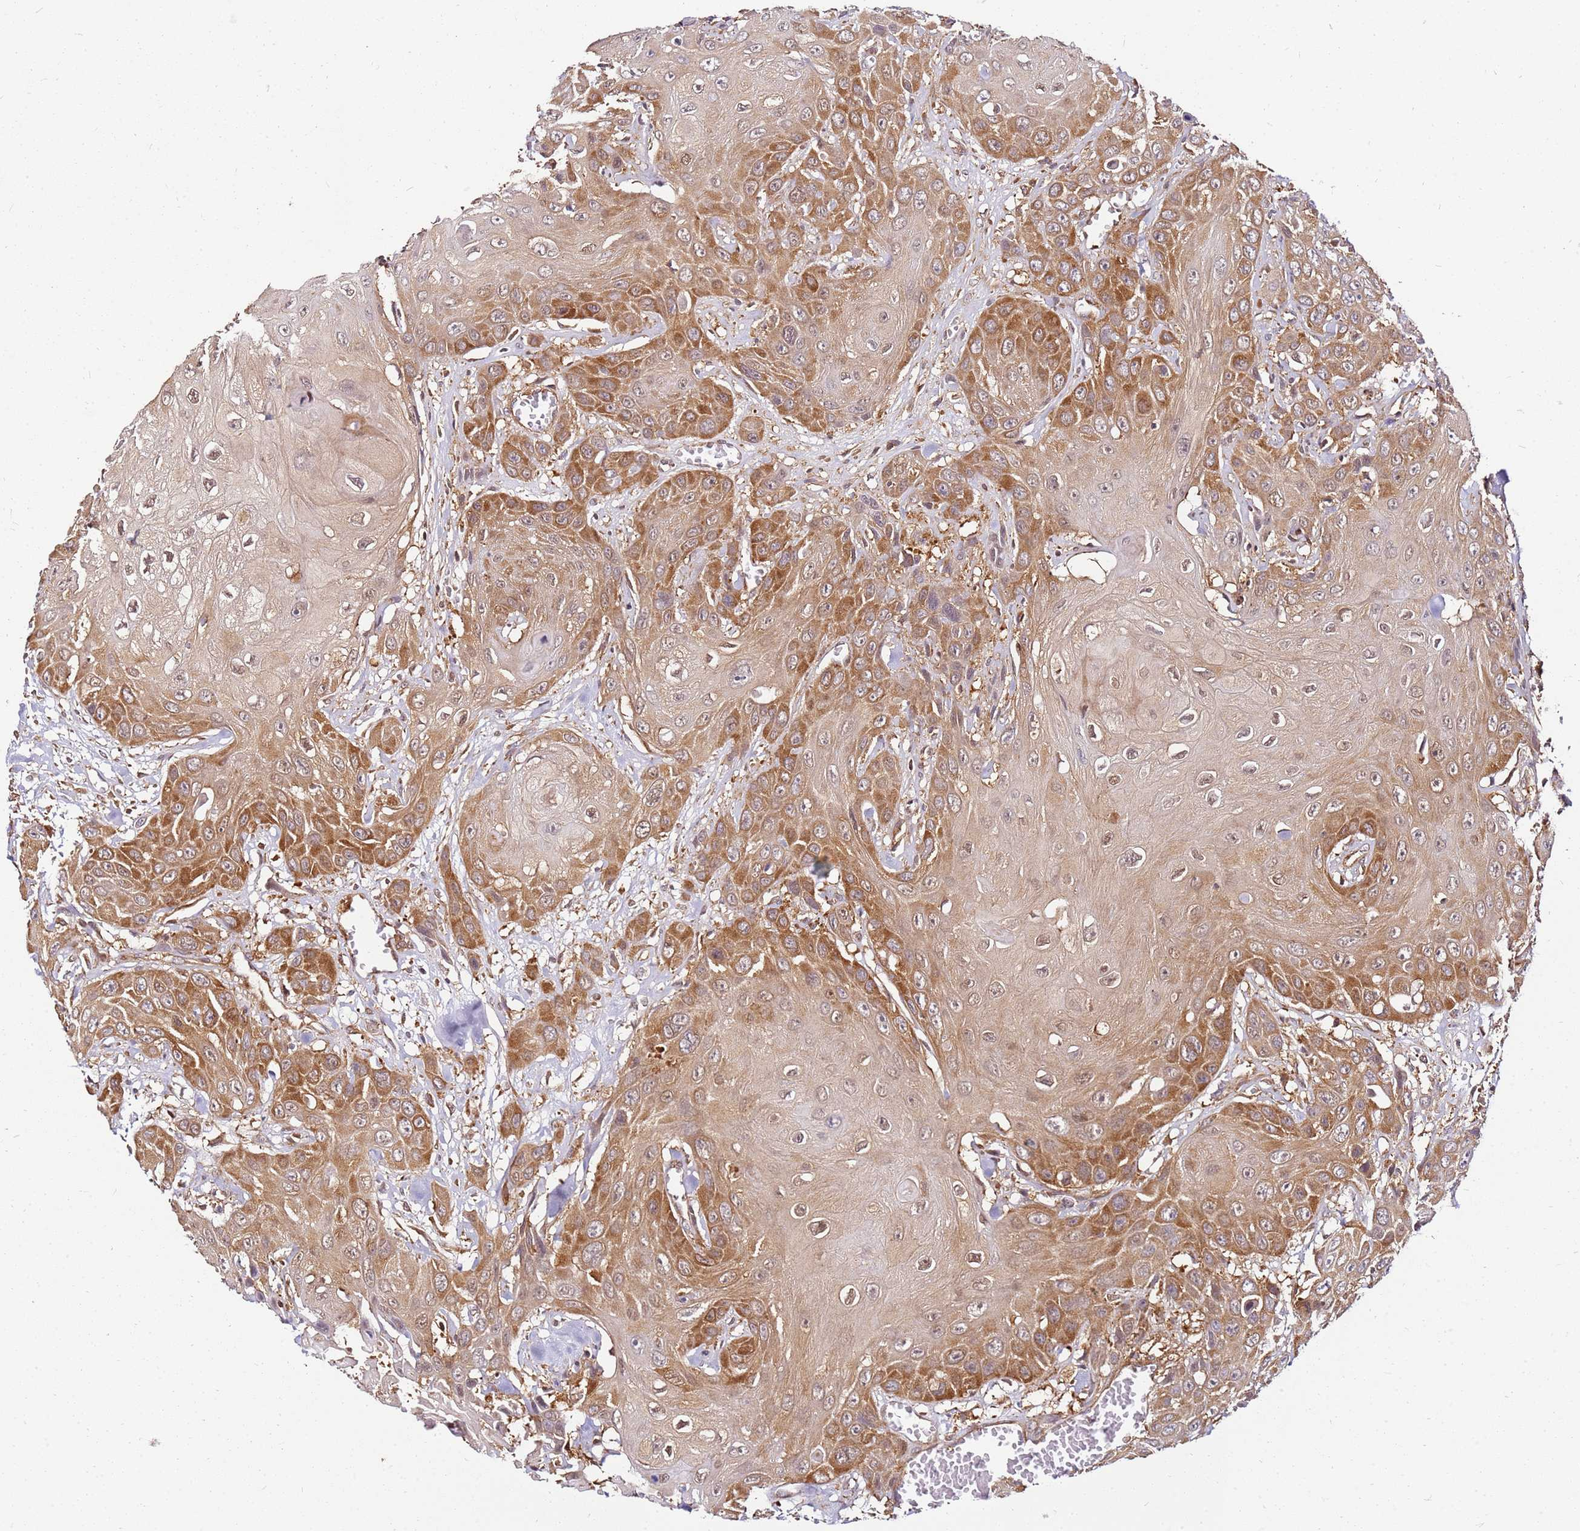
{"staining": {"intensity": "moderate", "quantity": ">75%", "location": "cytoplasmic/membranous"}, "tissue": "head and neck cancer", "cell_type": "Tumor cells", "image_type": "cancer", "snomed": [{"axis": "morphology", "description": "Squamous cell carcinoma, NOS"}, {"axis": "topography", "description": "Head-Neck"}], "caption": "This histopathology image displays head and neck cancer stained with immunohistochemistry to label a protein in brown. The cytoplasmic/membranous of tumor cells show moderate positivity for the protein. Nuclei are counter-stained blue.", "gene": "PIH1D1", "patient": {"sex": "male", "age": 81}}